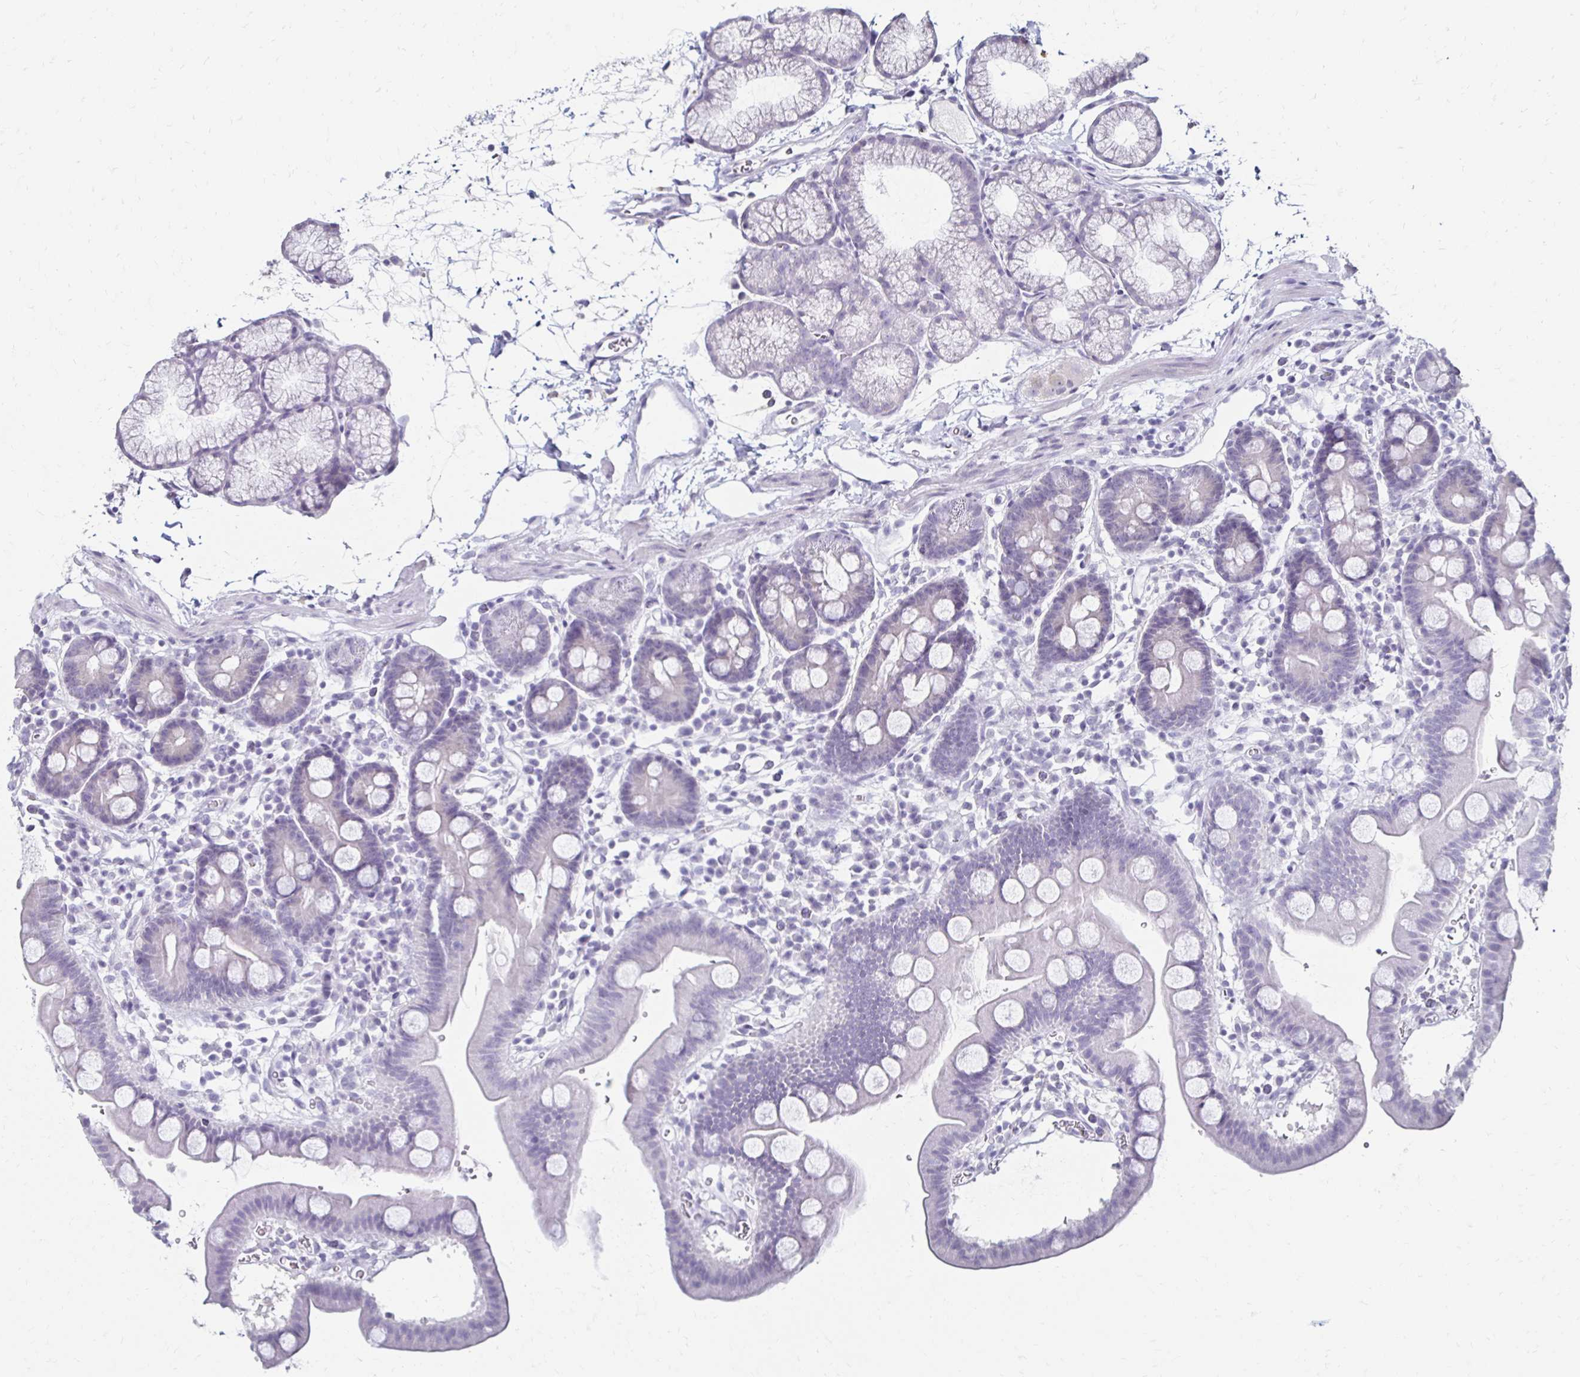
{"staining": {"intensity": "negative", "quantity": "none", "location": "none"}, "tissue": "duodenum", "cell_type": "Glandular cells", "image_type": "normal", "snomed": [{"axis": "morphology", "description": "Normal tissue, NOS"}, {"axis": "topography", "description": "Duodenum"}], "caption": "Micrograph shows no significant protein positivity in glandular cells of unremarkable duodenum.", "gene": "TOMM34", "patient": {"sex": "male", "age": 59}}